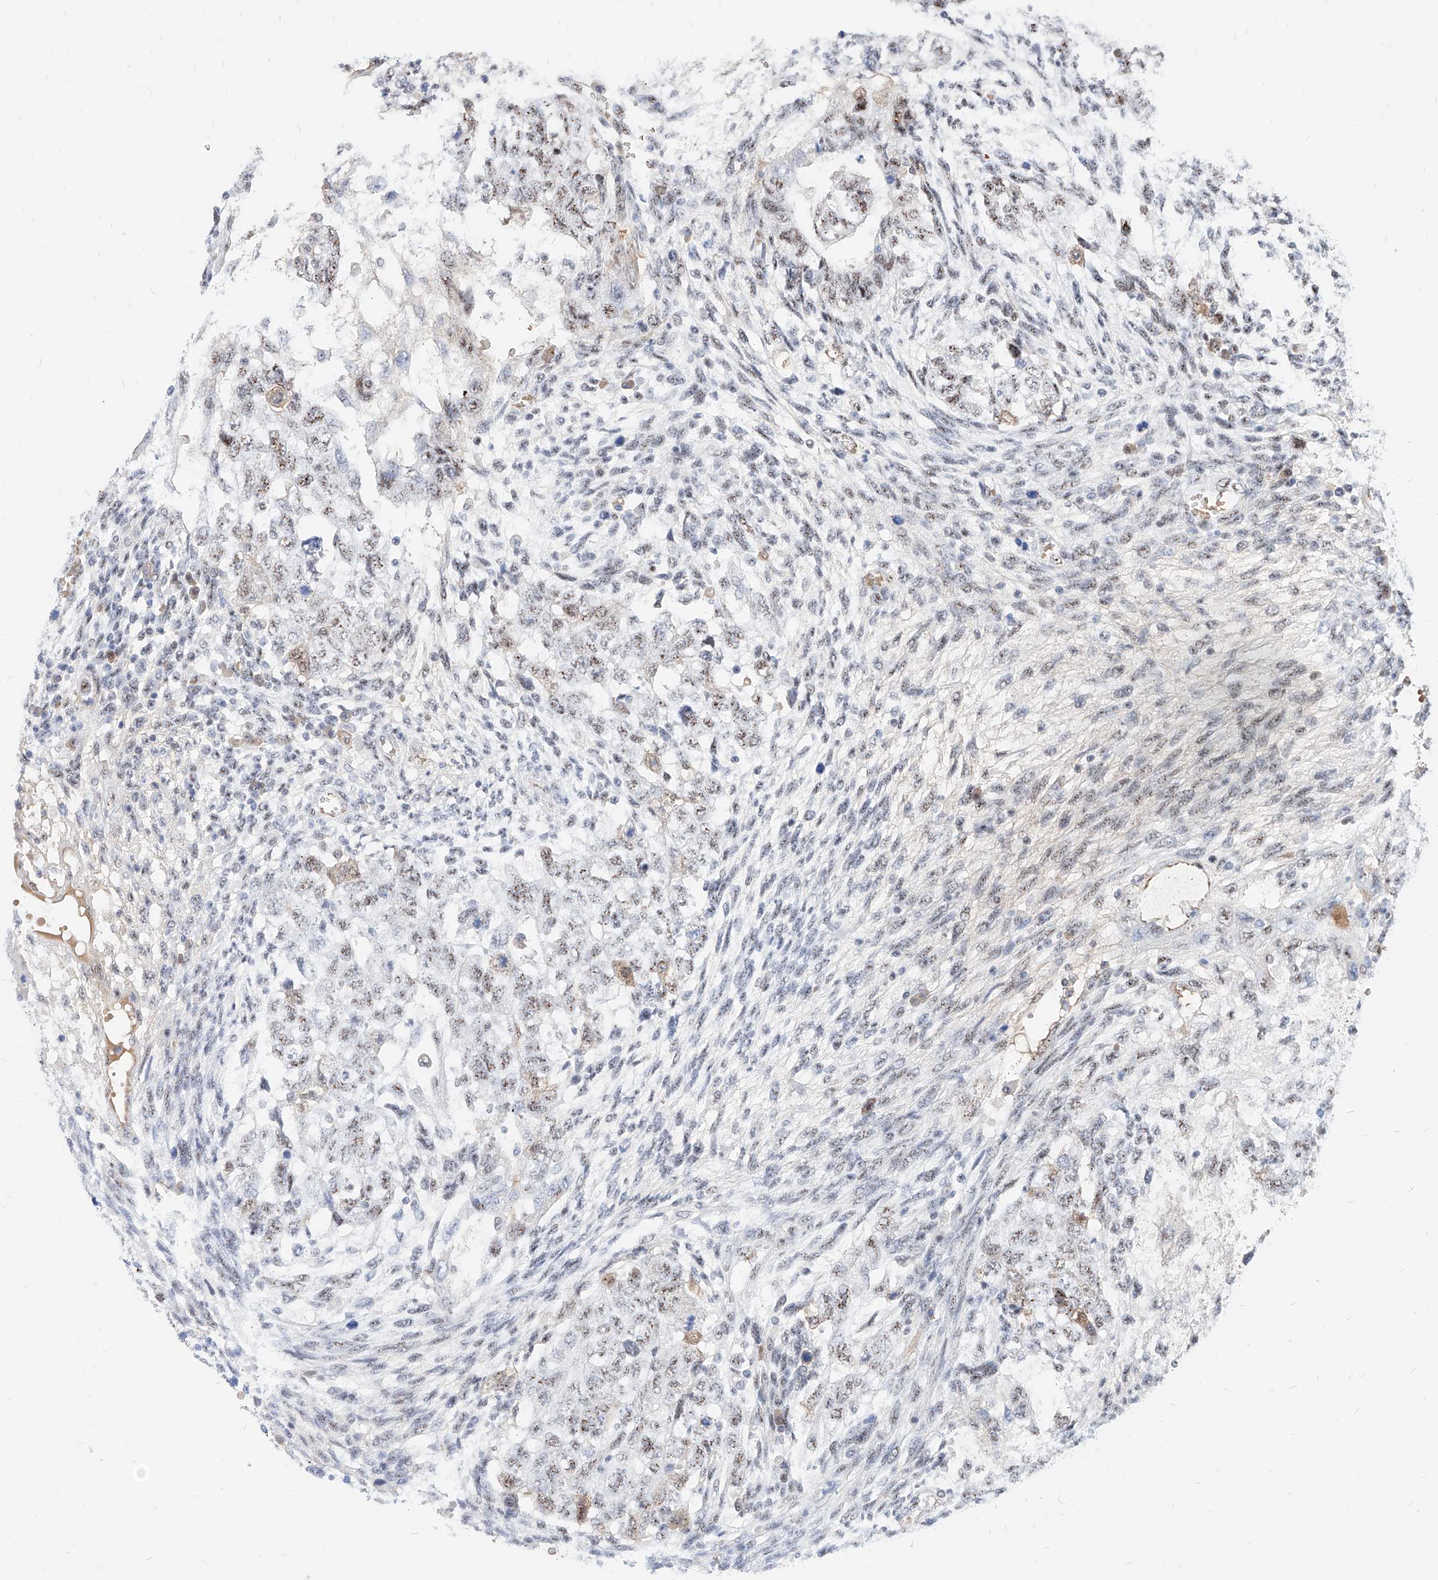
{"staining": {"intensity": "weak", "quantity": ">75%", "location": "nuclear"}, "tissue": "testis cancer", "cell_type": "Tumor cells", "image_type": "cancer", "snomed": [{"axis": "morphology", "description": "Normal tissue, NOS"}, {"axis": "morphology", "description": "Carcinoma, Embryonal, NOS"}, {"axis": "topography", "description": "Testis"}], "caption": "Immunohistochemistry staining of testis embryonal carcinoma, which reveals low levels of weak nuclear staining in about >75% of tumor cells indicating weak nuclear protein staining. The staining was performed using DAB (brown) for protein detection and nuclei were counterstained in hematoxylin (blue).", "gene": "ZFP42", "patient": {"sex": "male", "age": 36}}